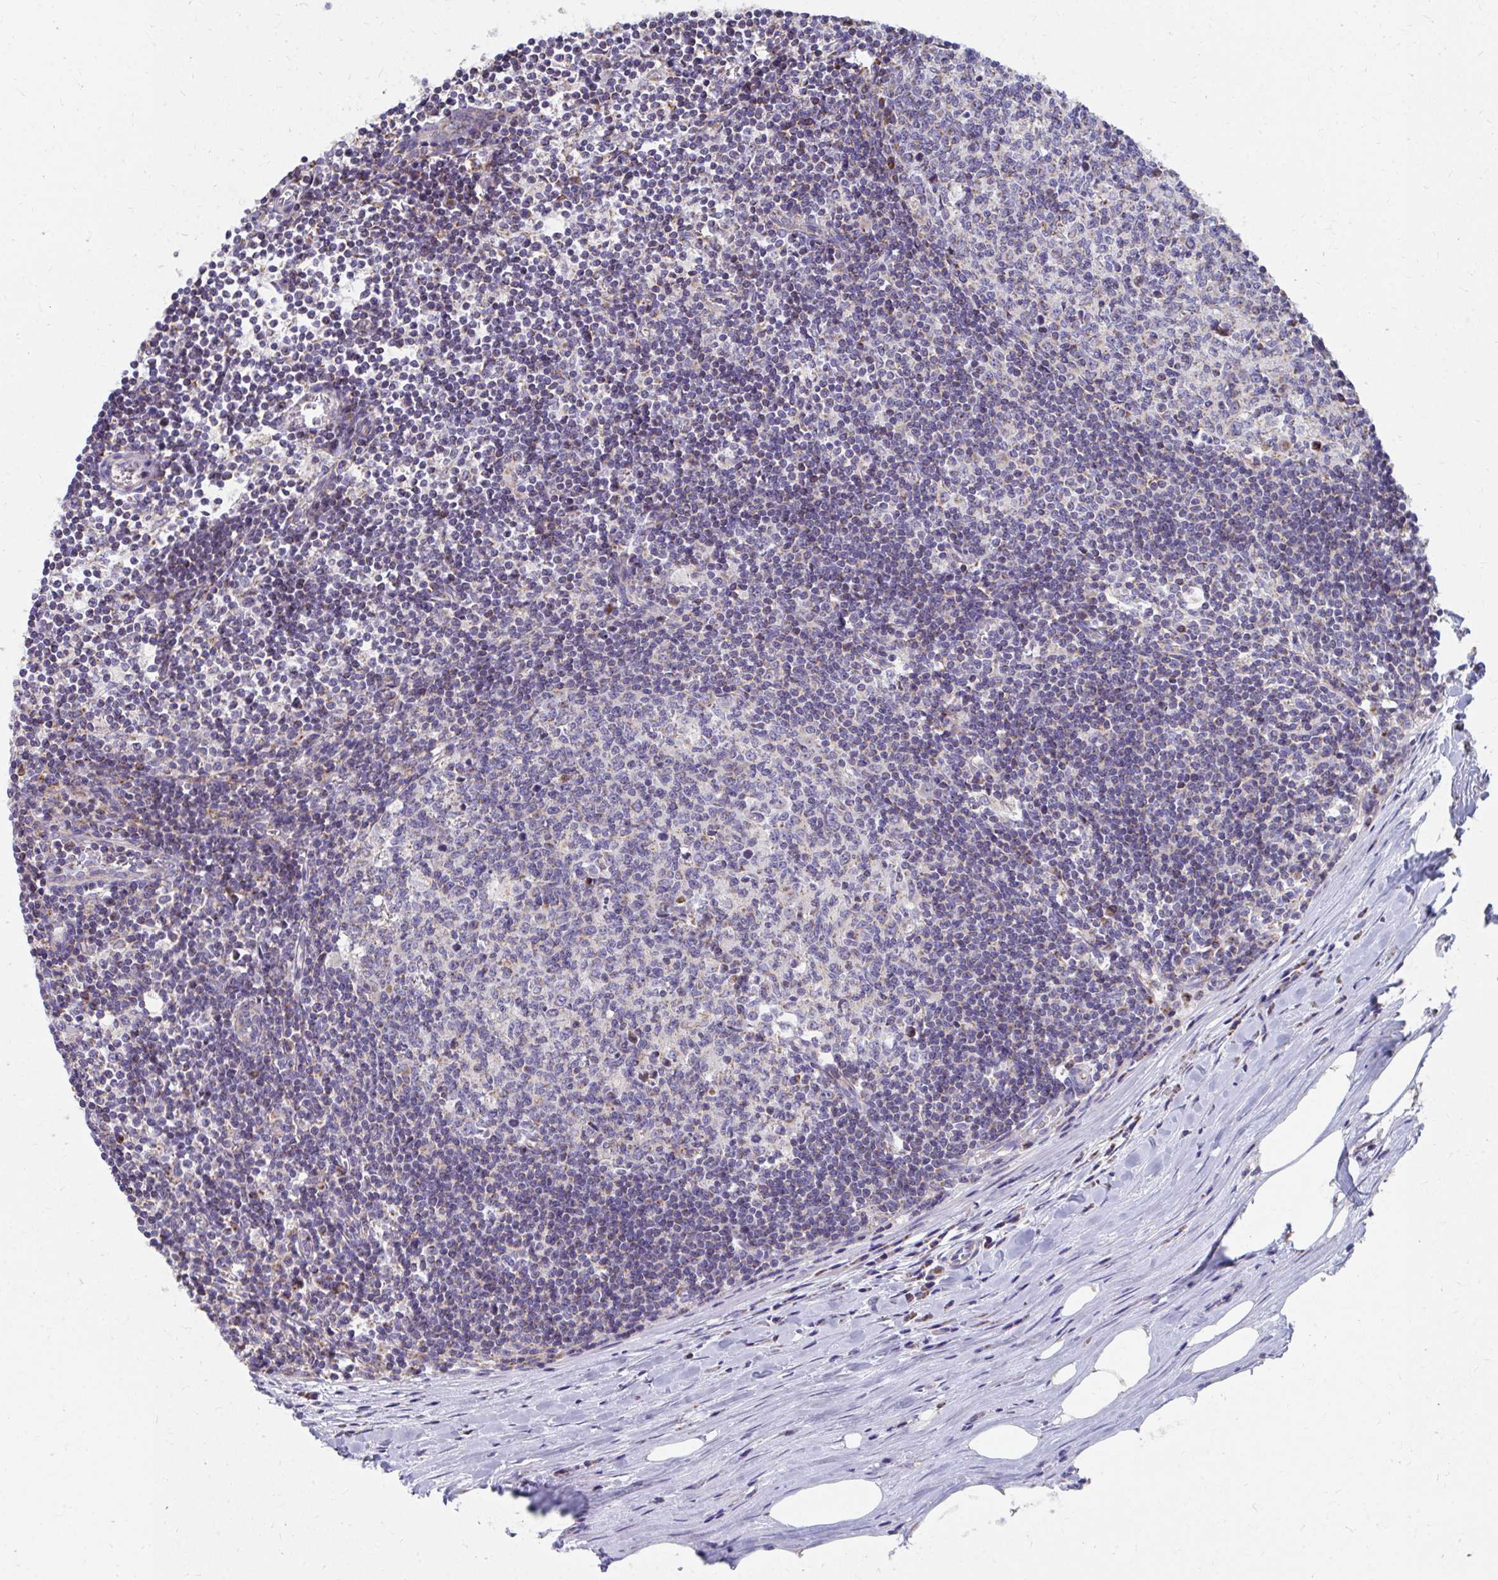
{"staining": {"intensity": "weak", "quantity": "<25%", "location": "cytoplasmic/membranous"}, "tissue": "lymph node", "cell_type": "Germinal center cells", "image_type": "normal", "snomed": [{"axis": "morphology", "description": "Normal tissue, NOS"}, {"axis": "topography", "description": "Lymph node"}], "caption": "Unremarkable lymph node was stained to show a protein in brown. There is no significant positivity in germinal center cells. Brightfield microscopy of IHC stained with DAB (3,3'-diaminobenzidine) (brown) and hematoxylin (blue), captured at high magnification.", "gene": "RCC1L", "patient": {"sex": "male", "age": 67}}